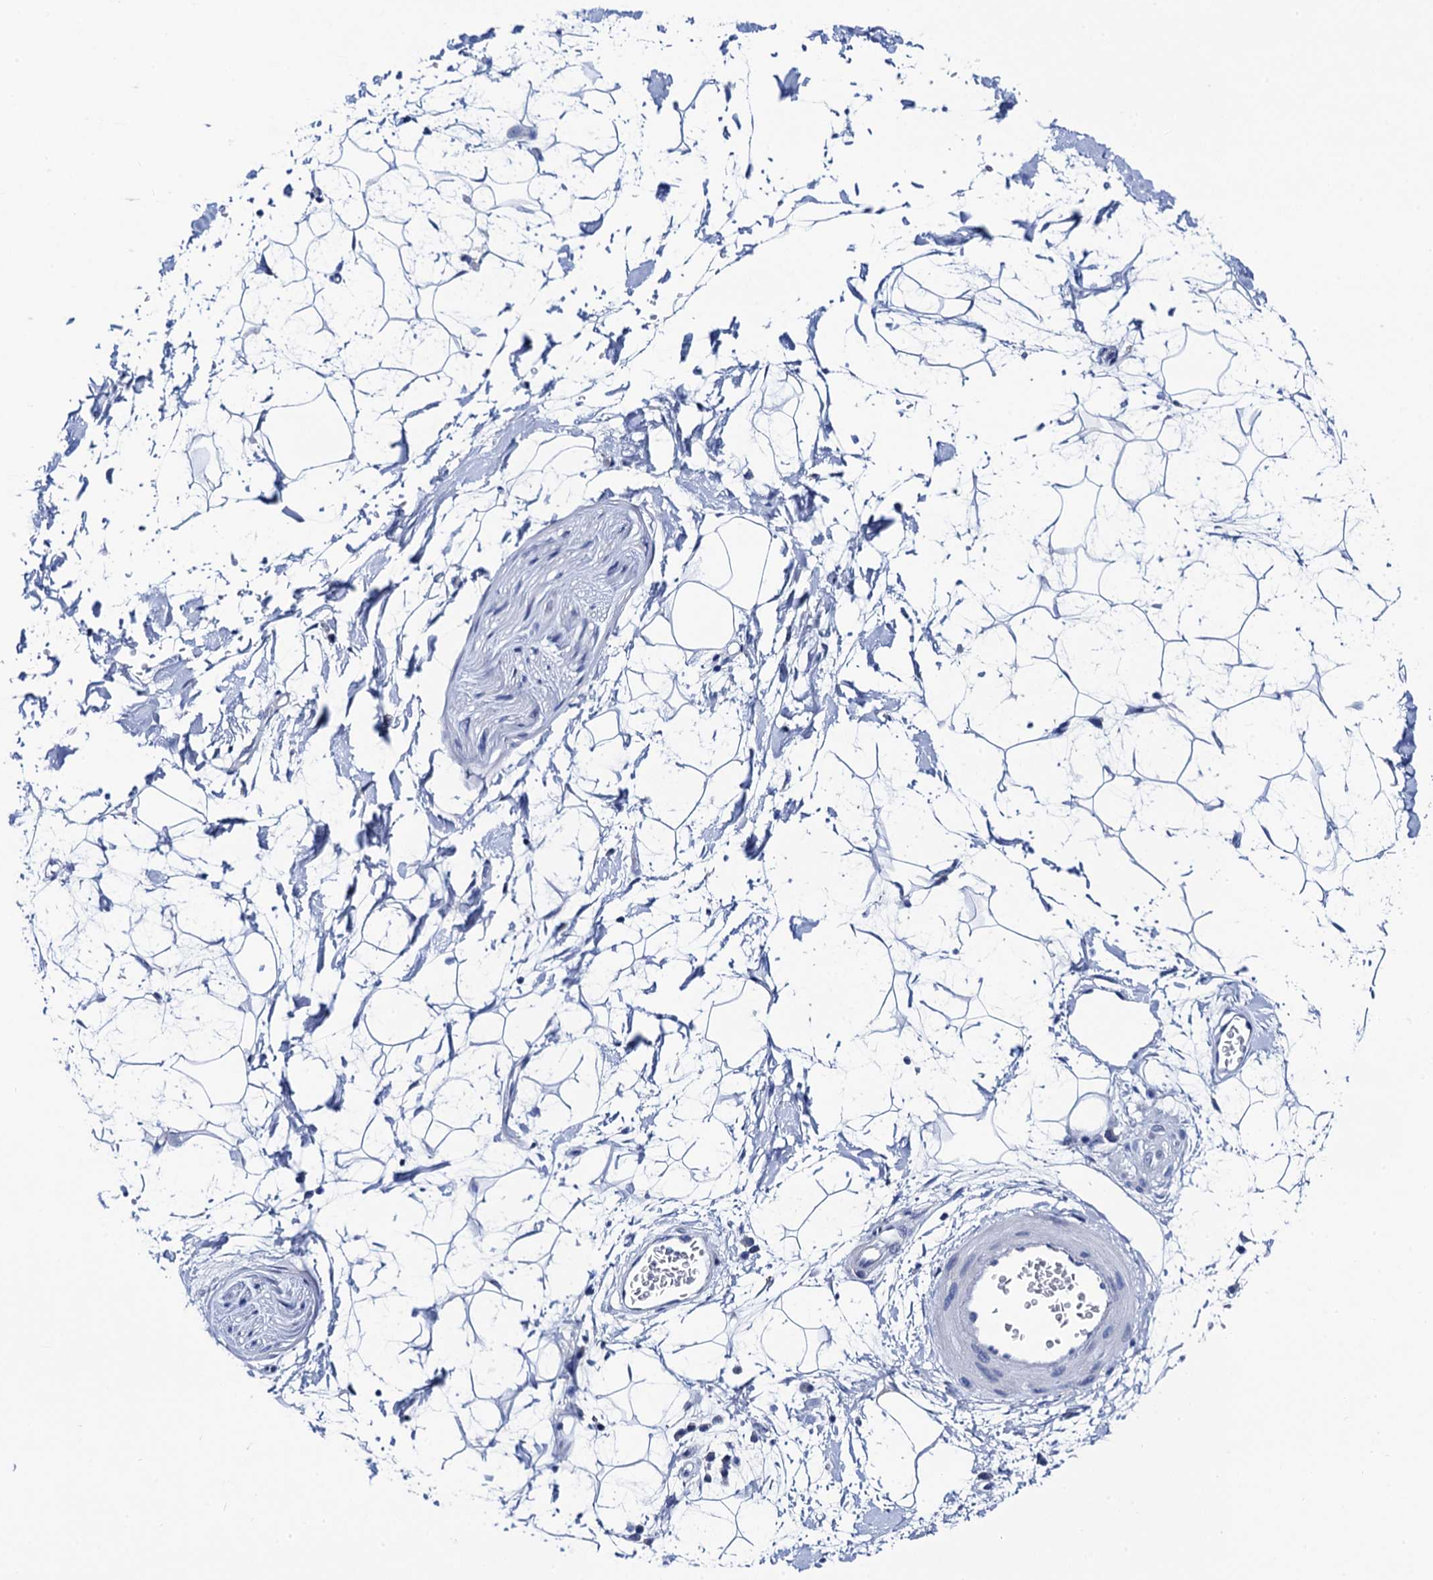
{"staining": {"intensity": "negative", "quantity": "none", "location": "none"}, "tissue": "adipose tissue", "cell_type": "Adipocytes", "image_type": "normal", "snomed": [{"axis": "morphology", "description": "Normal tissue, NOS"}, {"axis": "topography", "description": "Soft tissue"}], "caption": "An immunohistochemistry (IHC) image of unremarkable adipose tissue is shown. There is no staining in adipocytes of adipose tissue.", "gene": "LYPD3", "patient": {"sex": "male", "age": 72}}